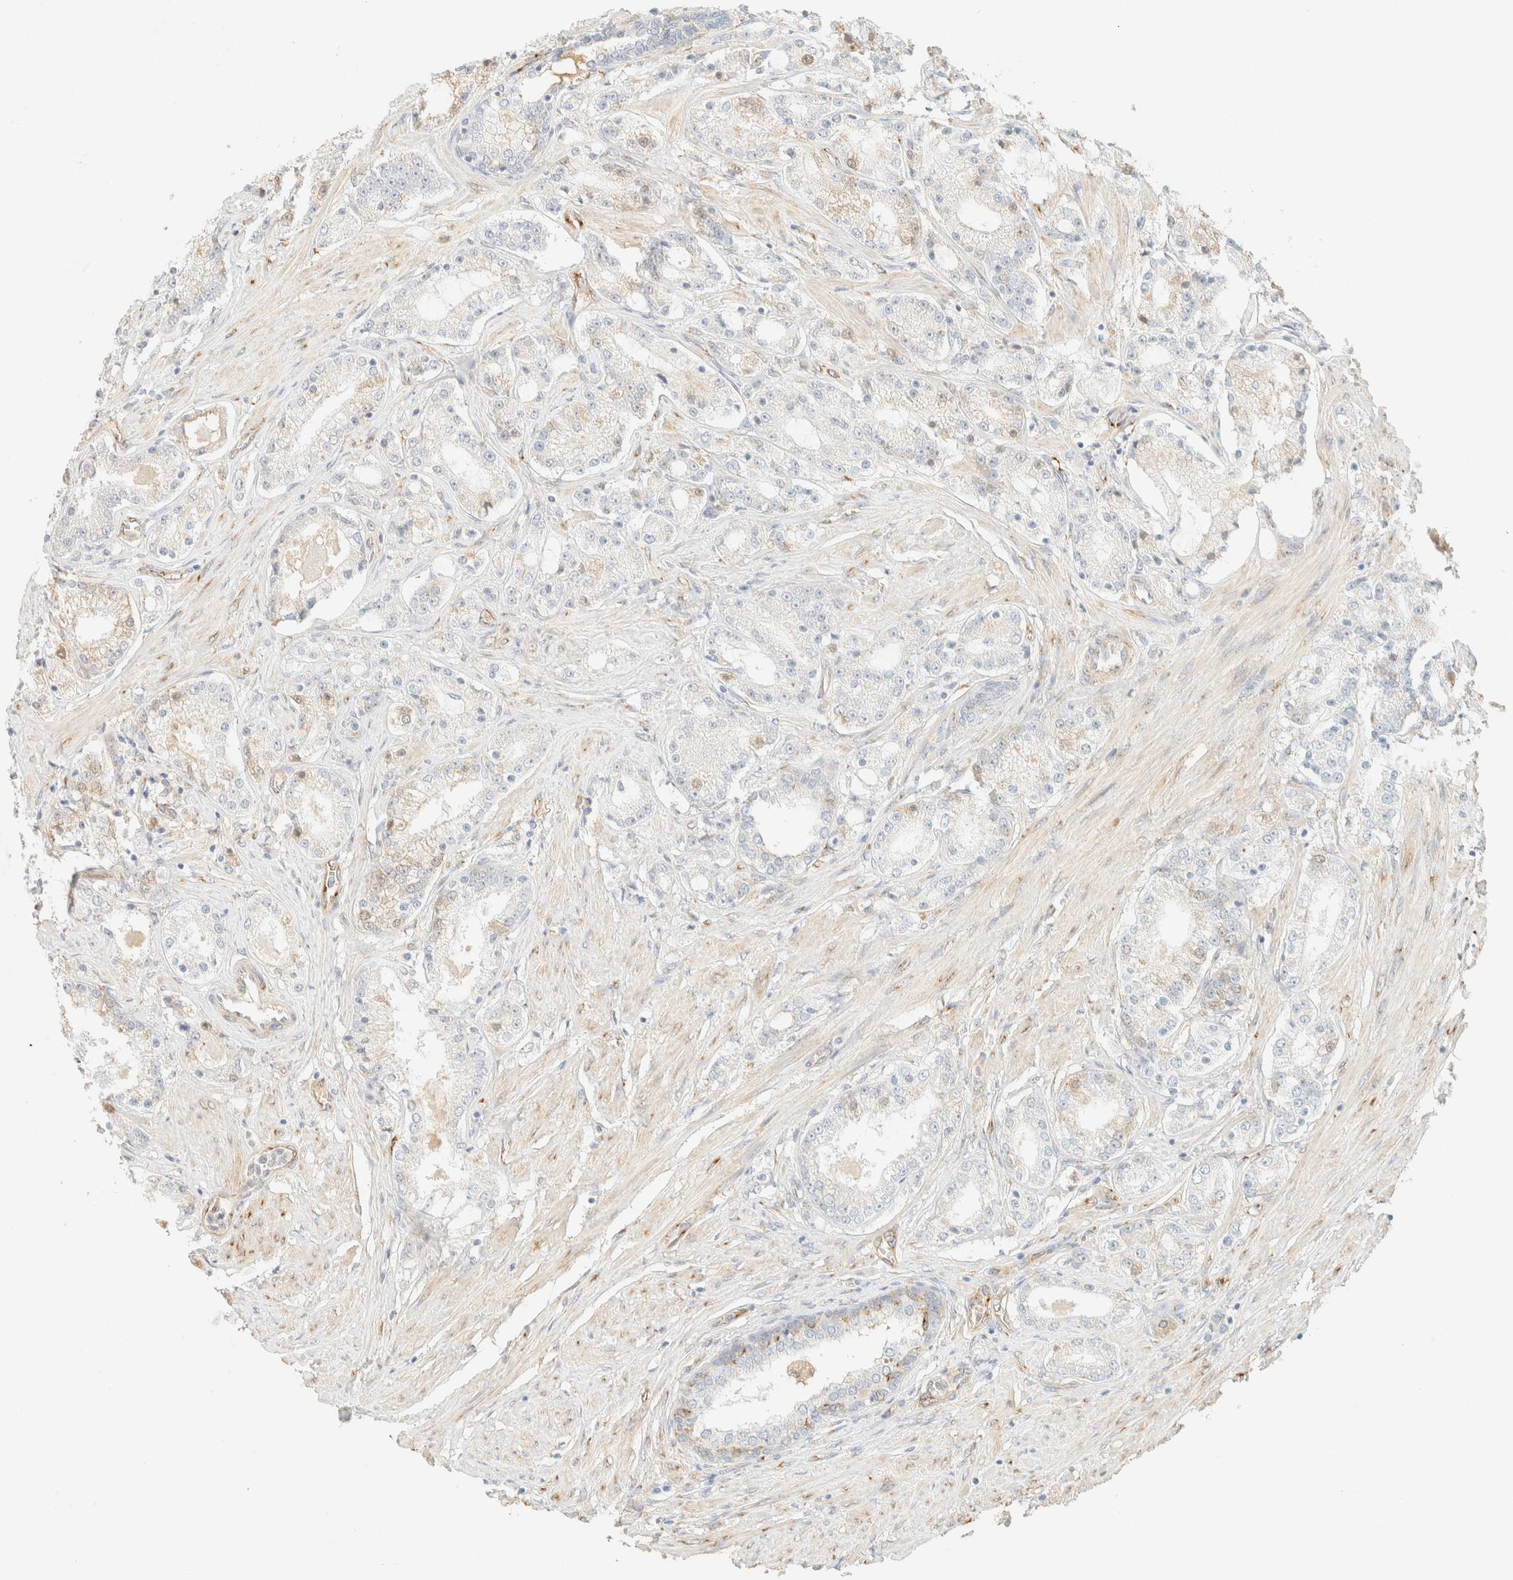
{"staining": {"intensity": "moderate", "quantity": "<25%", "location": "cytoplasmic/membranous"}, "tissue": "prostate cancer", "cell_type": "Tumor cells", "image_type": "cancer", "snomed": [{"axis": "morphology", "description": "Adenocarcinoma, Low grade"}, {"axis": "topography", "description": "Prostate"}], "caption": "A brown stain highlights moderate cytoplasmic/membranous staining of a protein in low-grade adenocarcinoma (prostate) tumor cells. (Stains: DAB in brown, nuclei in blue, Microscopy: brightfield microscopy at high magnification).", "gene": "SPARCL1", "patient": {"sex": "male", "age": 63}}